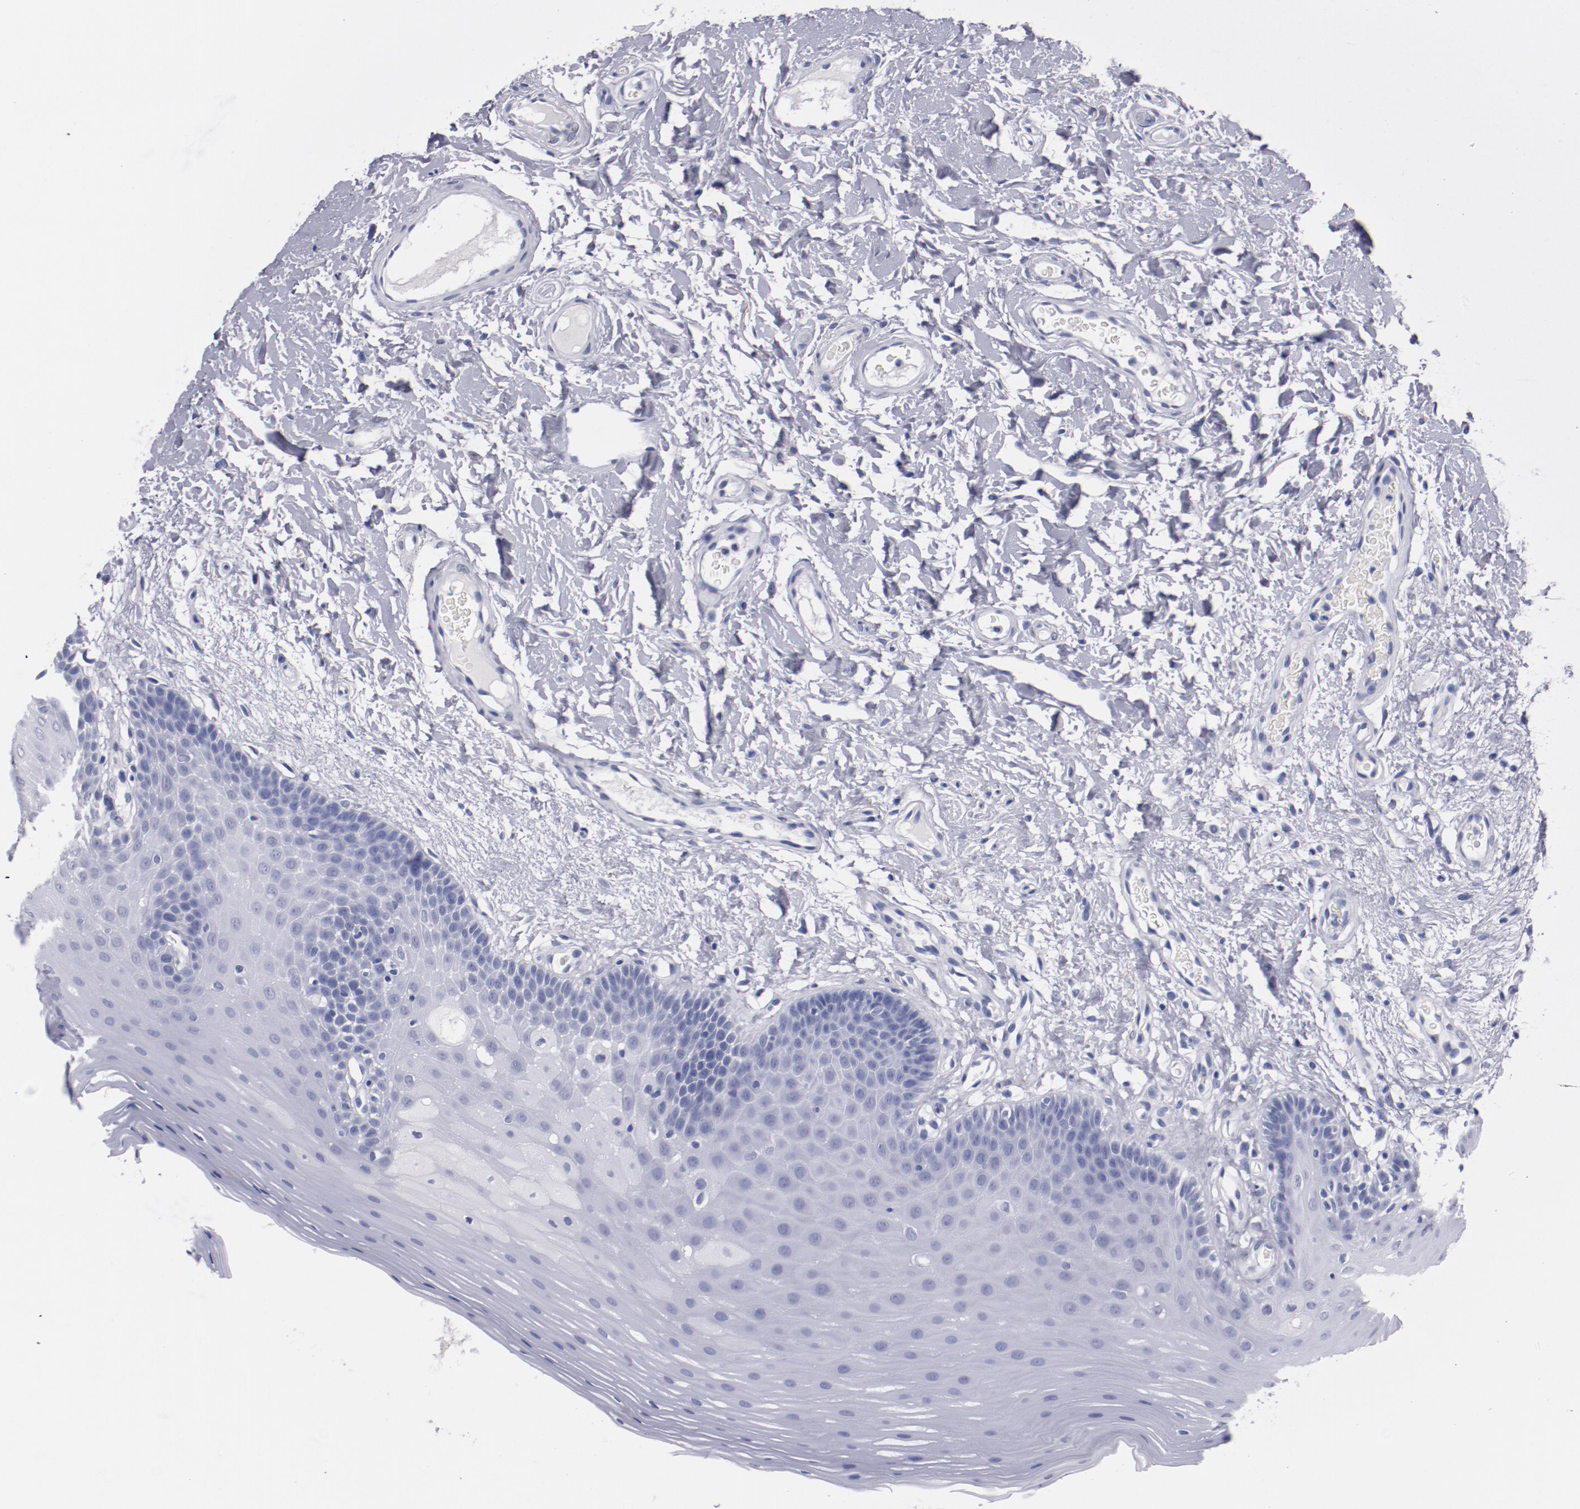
{"staining": {"intensity": "negative", "quantity": "none", "location": "none"}, "tissue": "oral mucosa", "cell_type": "Squamous epithelial cells", "image_type": "normal", "snomed": [{"axis": "morphology", "description": "Normal tissue, NOS"}, {"axis": "morphology", "description": "Squamous cell carcinoma, NOS"}, {"axis": "topography", "description": "Skeletal muscle"}, {"axis": "topography", "description": "Oral tissue"}, {"axis": "topography", "description": "Head-Neck"}], "caption": "Photomicrograph shows no protein positivity in squamous epithelial cells of normal oral mucosa. Nuclei are stained in blue.", "gene": "HNF1B", "patient": {"sex": "male", "age": 71}}